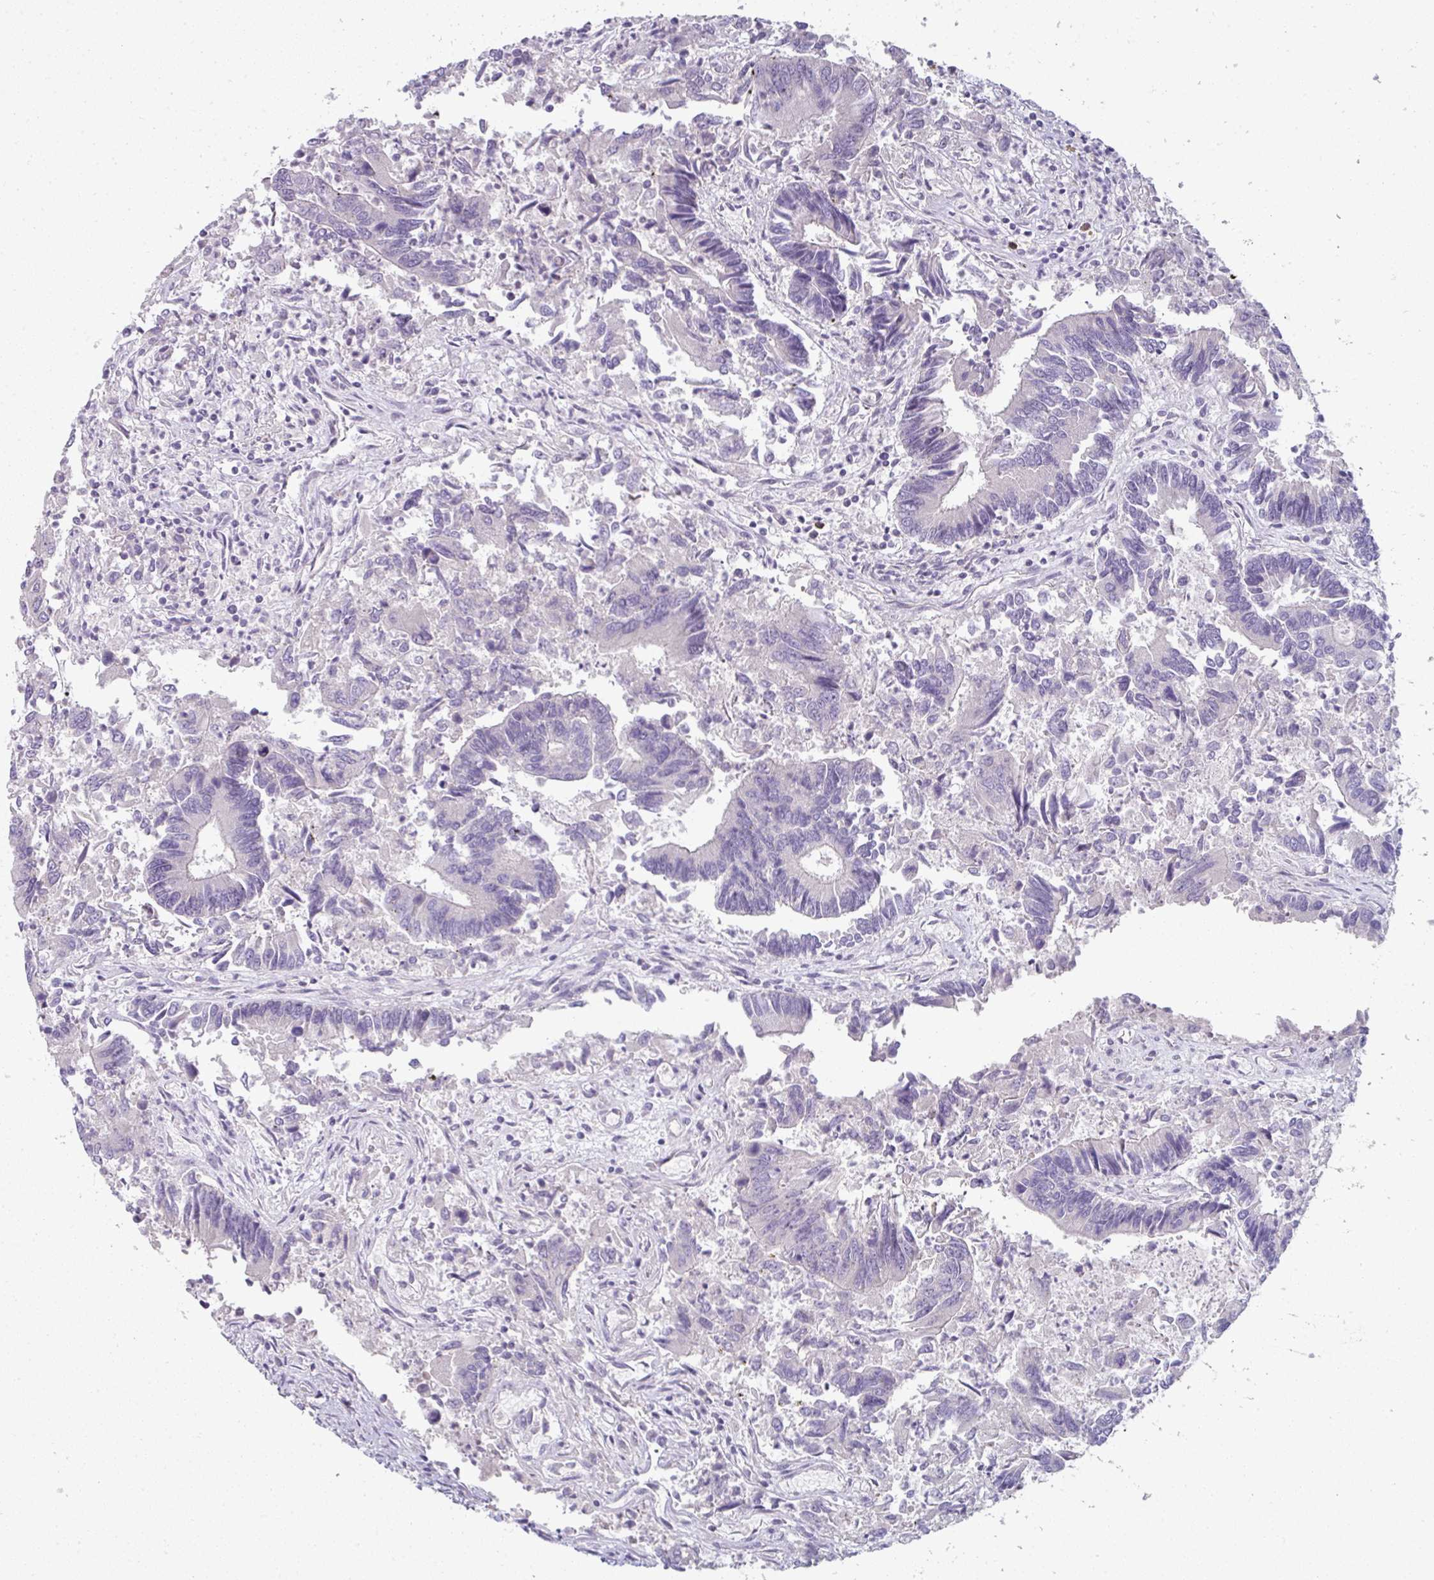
{"staining": {"intensity": "negative", "quantity": "none", "location": "none"}, "tissue": "colorectal cancer", "cell_type": "Tumor cells", "image_type": "cancer", "snomed": [{"axis": "morphology", "description": "Adenocarcinoma, NOS"}, {"axis": "topography", "description": "Colon"}], "caption": "A micrograph of human adenocarcinoma (colorectal) is negative for staining in tumor cells.", "gene": "FHAD1", "patient": {"sex": "female", "age": 67}}